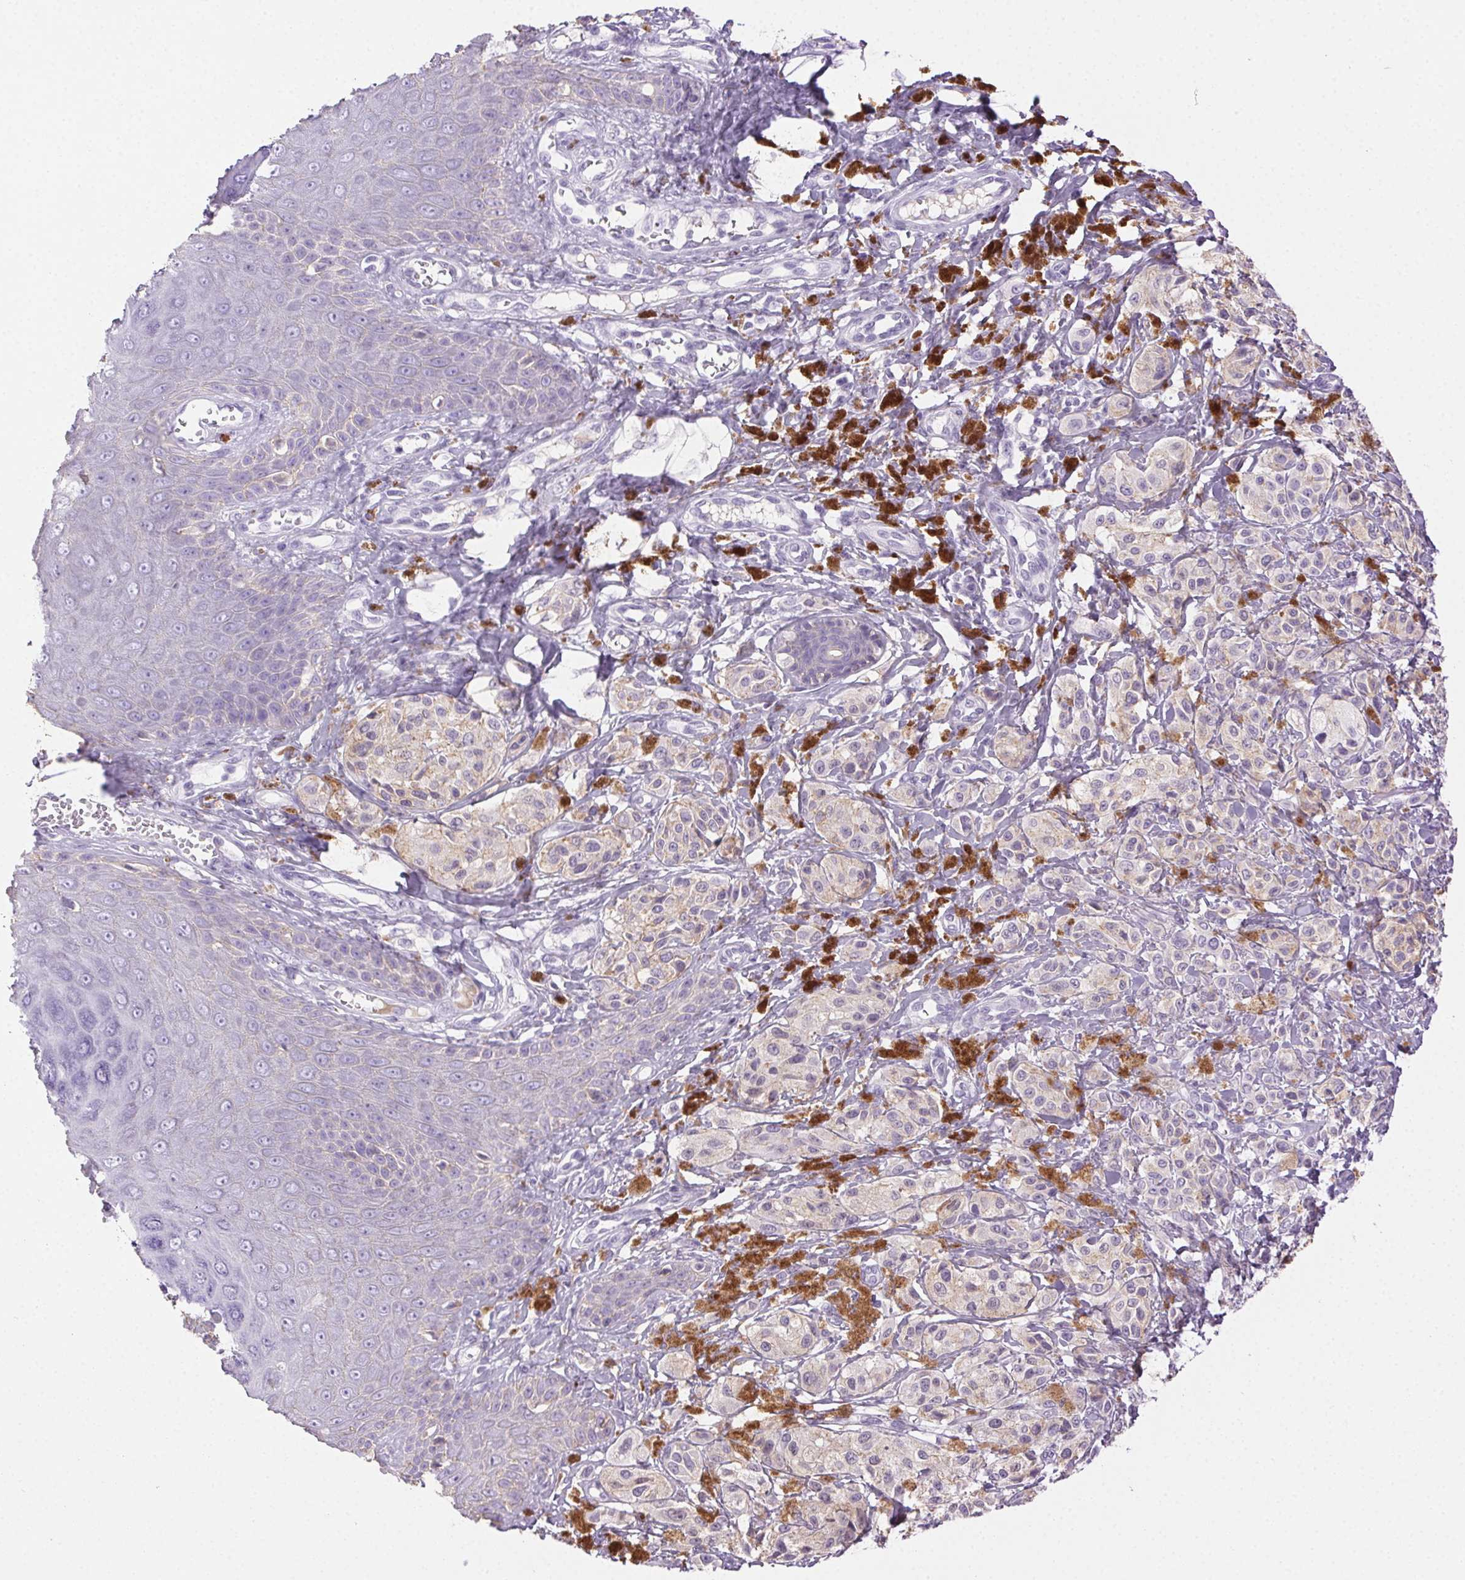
{"staining": {"intensity": "negative", "quantity": "none", "location": "none"}, "tissue": "melanoma", "cell_type": "Tumor cells", "image_type": "cancer", "snomed": [{"axis": "morphology", "description": "Malignant melanoma, NOS"}, {"axis": "topography", "description": "Skin"}], "caption": "A histopathology image of human melanoma is negative for staining in tumor cells.", "gene": "CLDN10", "patient": {"sex": "female", "age": 80}}